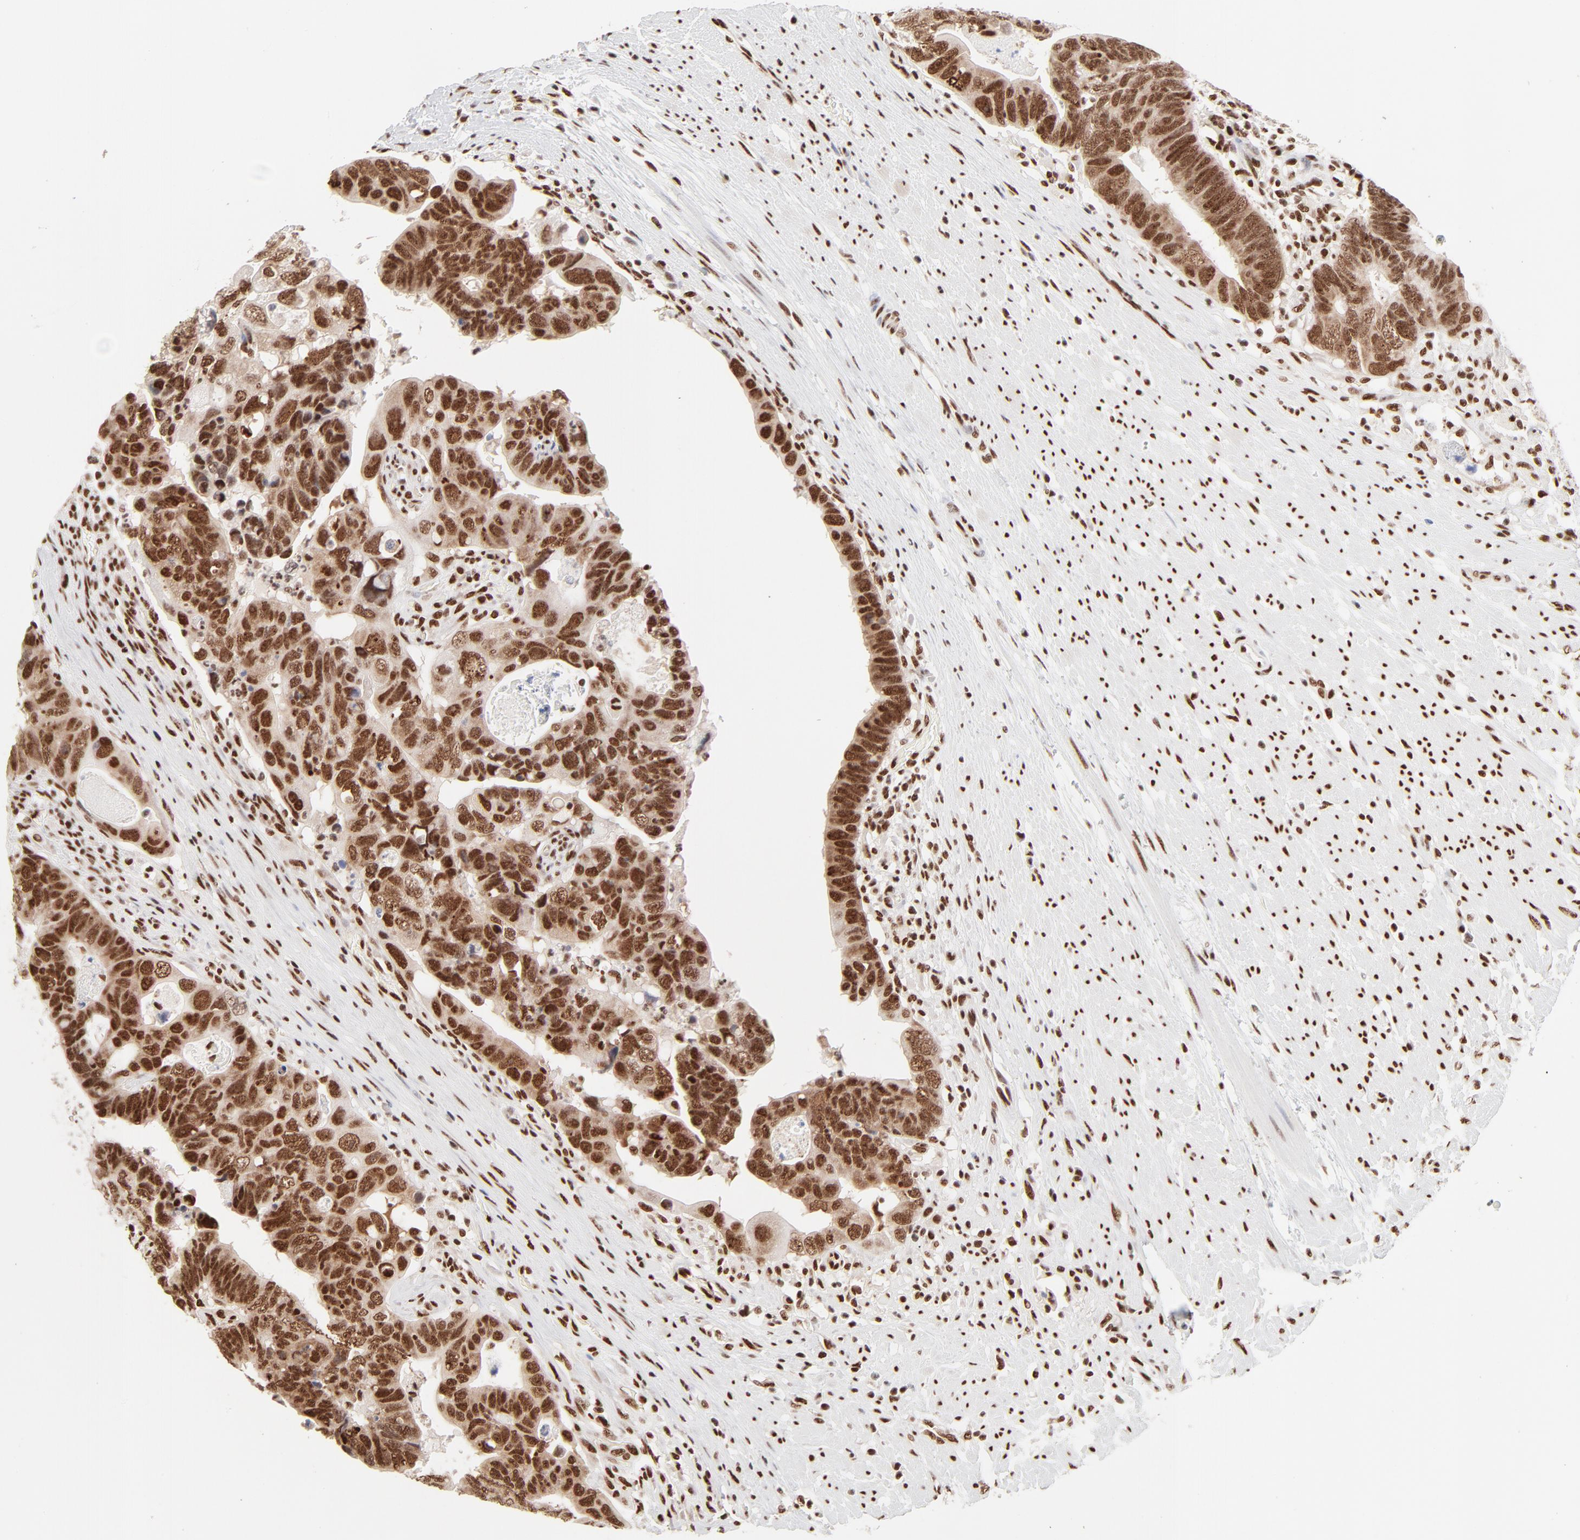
{"staining": {"intensity": "strong", "quantity": ">75%", "location": "nuclear"}, "tissue": "colorectal cancer", "cell_type": "Tumor cells", "image_type": "cancer", "snomed": [{"axis": "morphology", "description": "Adenocarcinoma, NOS"}, {"axis": "topography", "description": "Rectum"}], "caption": "IHC staining of colorectal adenocarcinoma, which displays high levels of strong nuclear staining in about >75% of tumor cells indicating strong nuclear protein expression. The staining was performed using DAB (brown) for protein detection and nuclei were counterstained in hematoxylin (blue).", "gene": "TARDBP", "patient": {"sex": "male", "age": 53}}